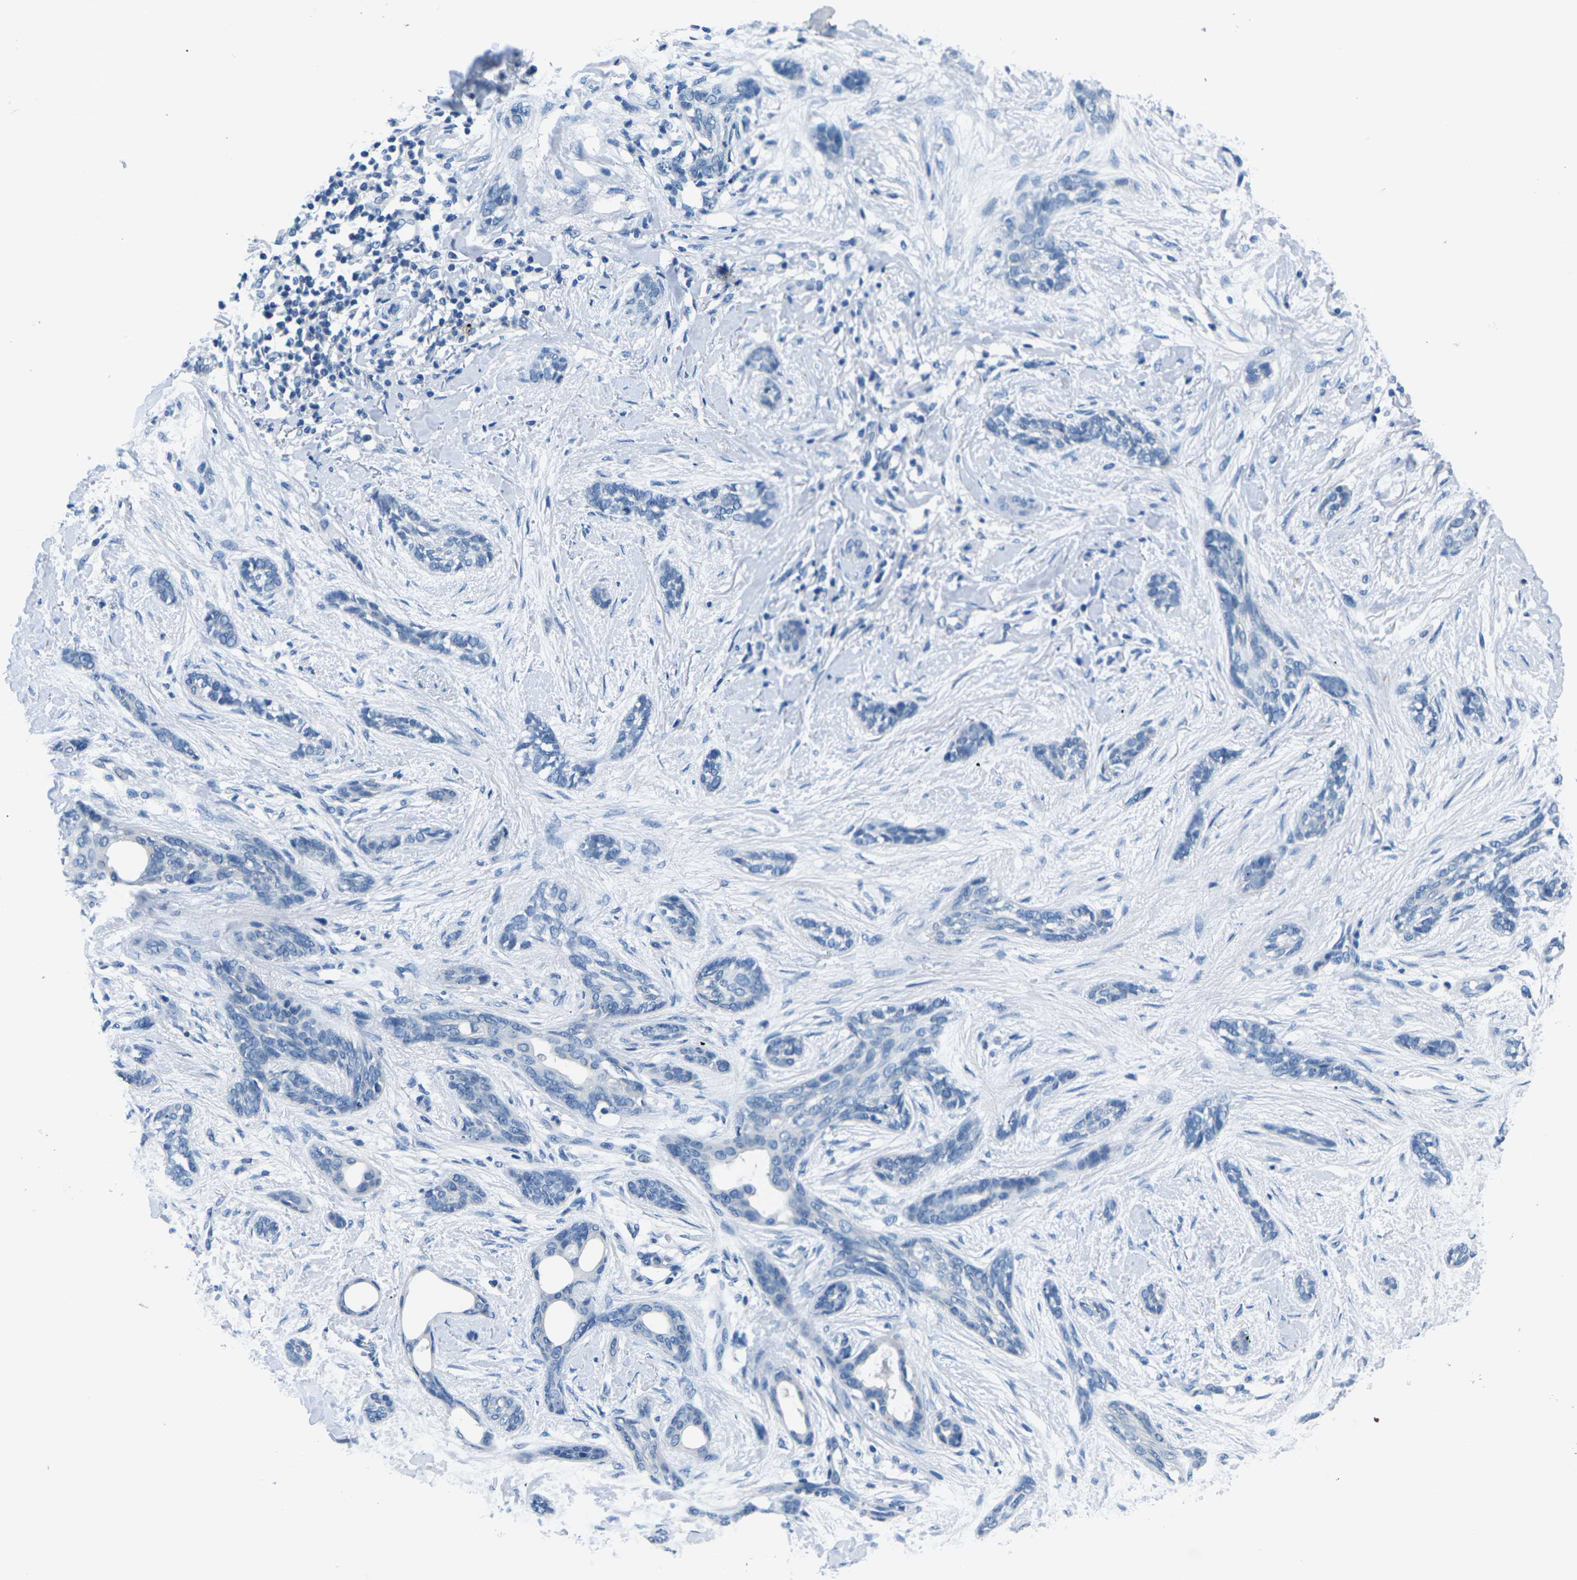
{"staining": {"intensity": "negative", "quantity": "none", "location": "none"}, "tissue": "skin cancer", "cell_type": "Tumor cells", "image_type": "cancer", "snomed": [{"axis": "morphology", "description": "Basal cell carcinoma"}, {"axis": "morphology", "description": "Adnexal tumor, benign"}, {"axis": "topography", "description": "Skin"}], "caption": "This is an immunohistochemistry photomicrograph of basal cell carcinoma (skin). There is no positivity in tumor cells.", "gene": "UMOD", "patient": {"sex": "female", "age": 42}}